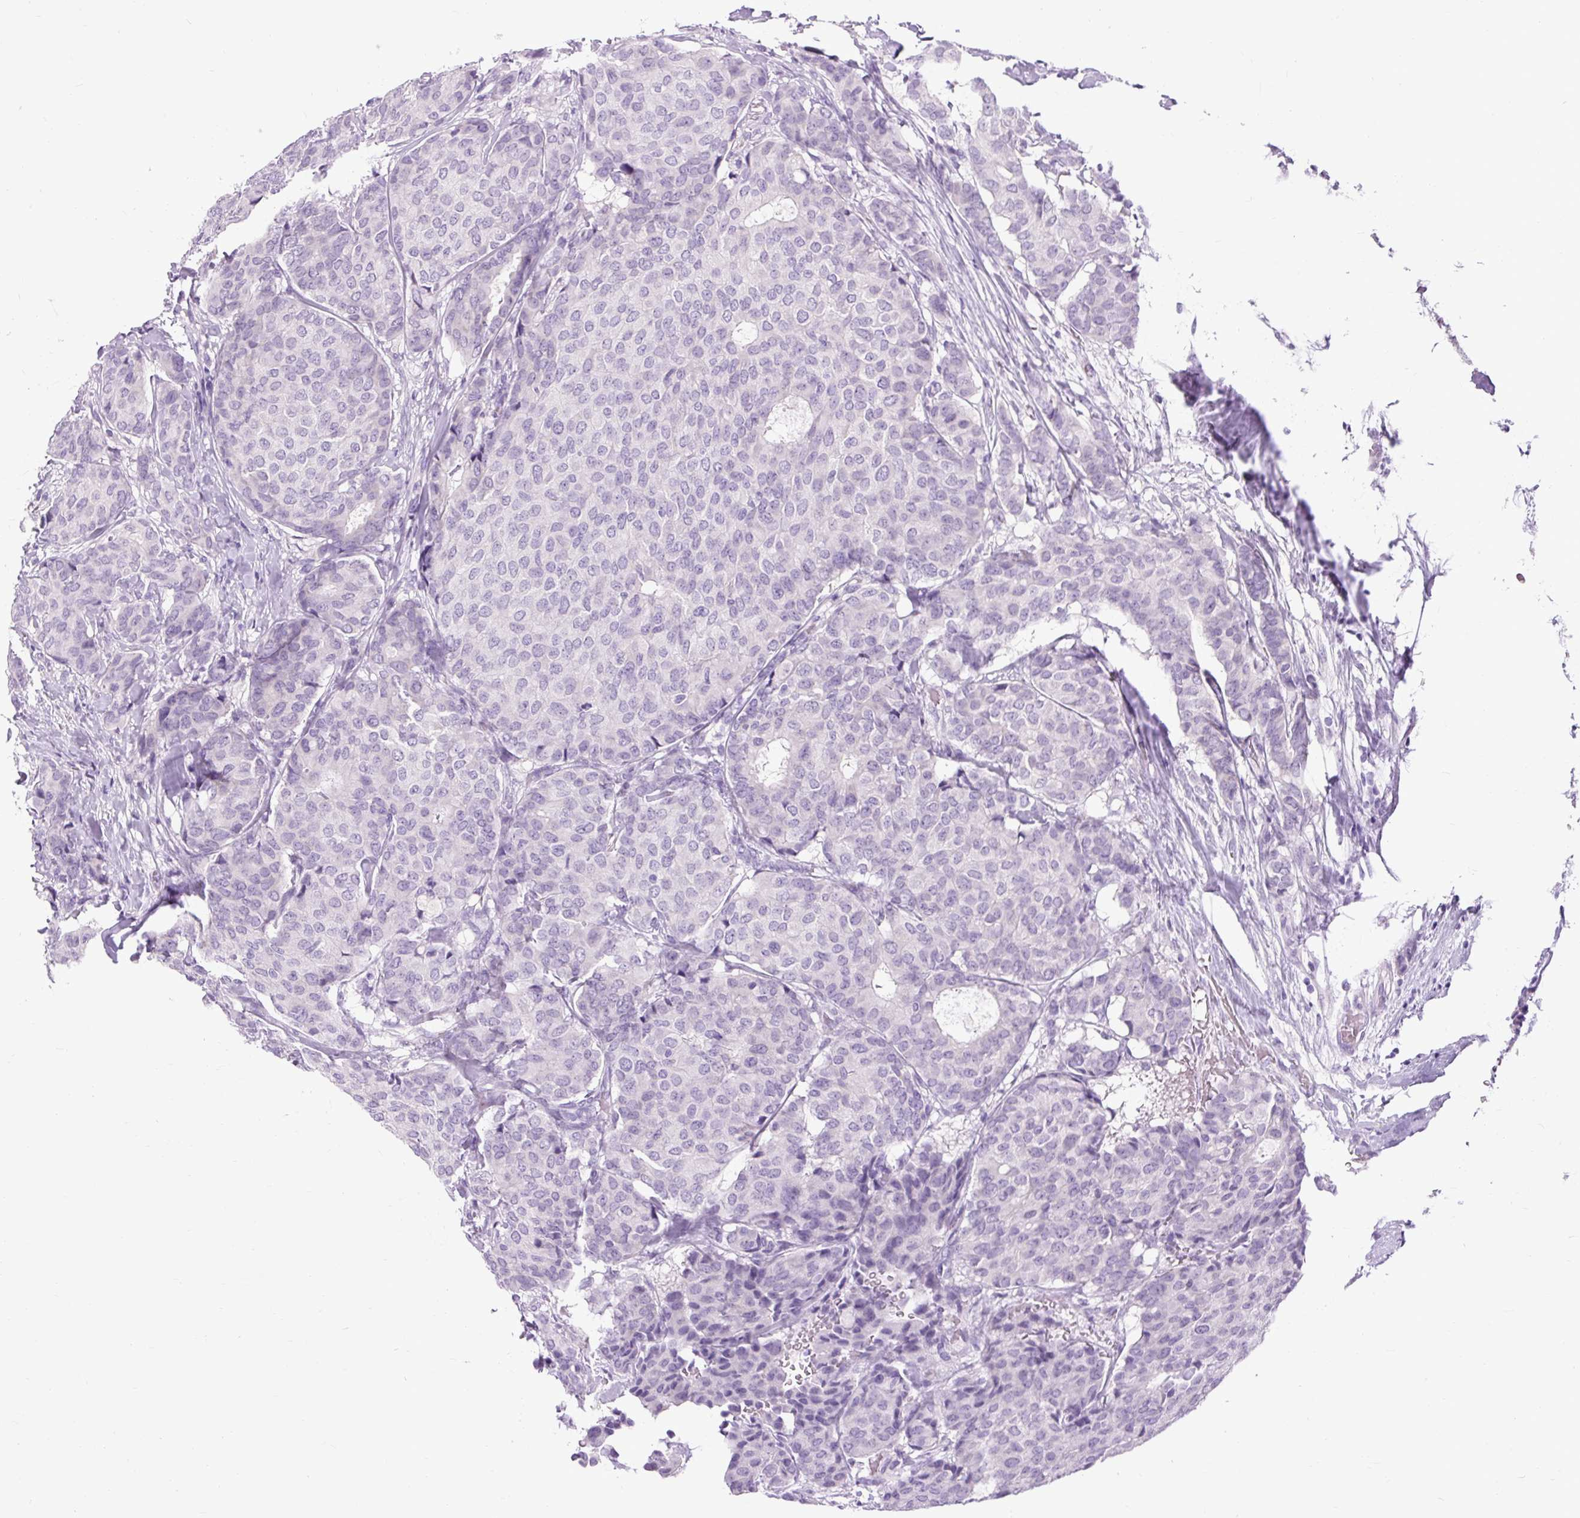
{"staining": {"intensity": "negative", "quantity": "none", "location": "none"}, "tissue": "breast cancer", "cell_type": "Tumor cells", "image_type": "cancer", "snomed": [{"axis": "morphology", "description": "Duct carcinoma"}, {"axis": "topography", "description": "Breast"}], "caption": "The image displays no staining of tumor cells in breast cancer.", "gene": "FABP7", "patient": {"sex": "female", "age": 75}}